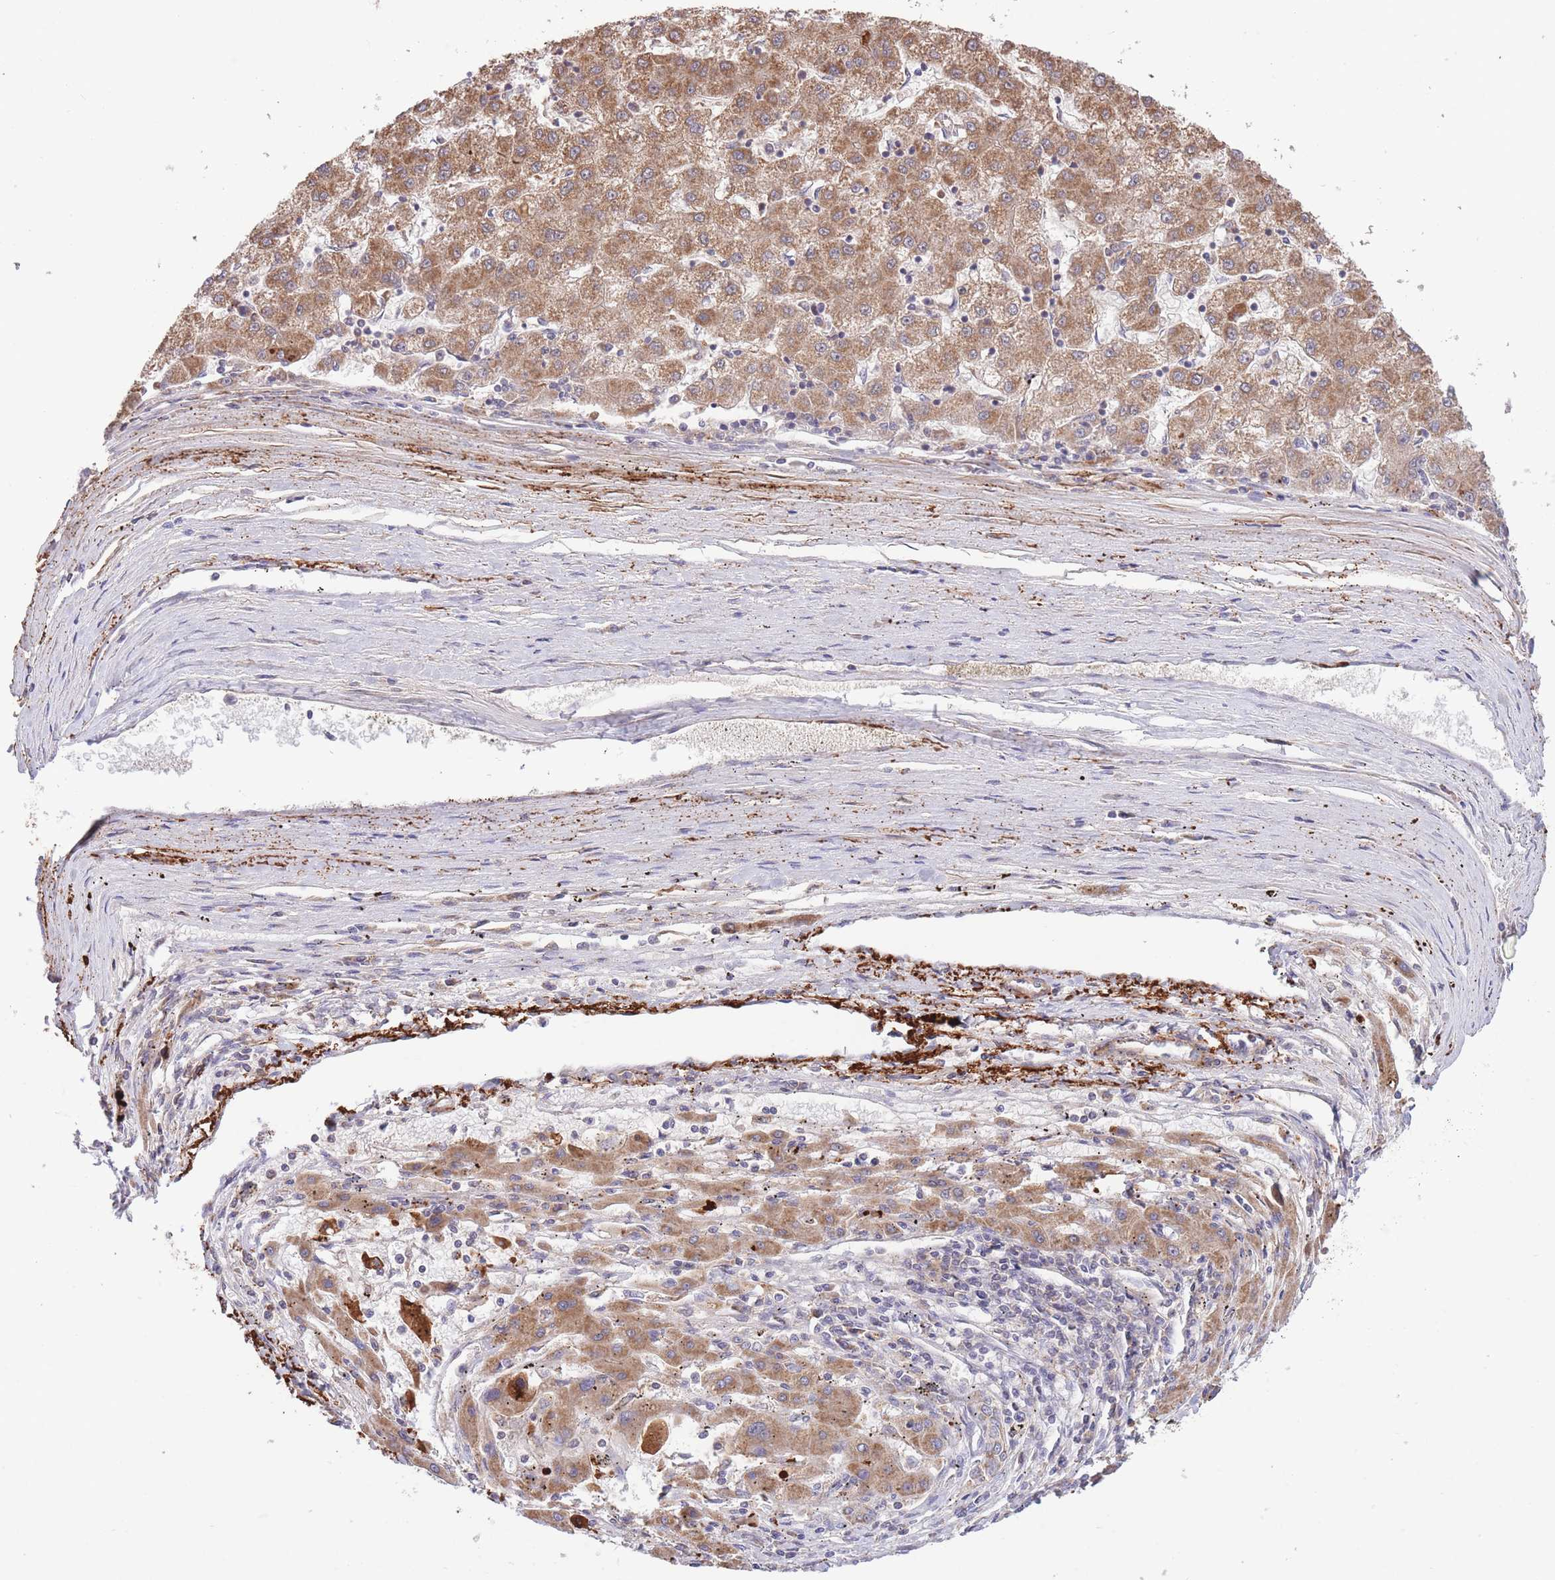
{"staining": {"intensity": "moderate", "quantity": ">75%", "location": "cytoplasmic/membranous"}, "tissue": "liver cancer", "cell_type": "Tumor cells", "image_type": "cancer", "snomed": [{"axis": "morphology", "description": "Carcinoma, Hepatocellular, NOS"}, {"axis": "topography", "description": "Liver"}], "caption": "Immunohistochemistry (IHC) staining of liver cancer, which shows medium levels of moderate cytoplasmic/membranous expression in about >75% of tumor cells indicating moderate cytoplasmic/membranous protein expression. The staining was performed using DAB (3,3'-diaminobenzidine) (brown) for protein detection and nuclei were counterstained in hematoxylin (blue).", "gene": "ATP13A2", "patient": {"sex": "male", "age": 72}}